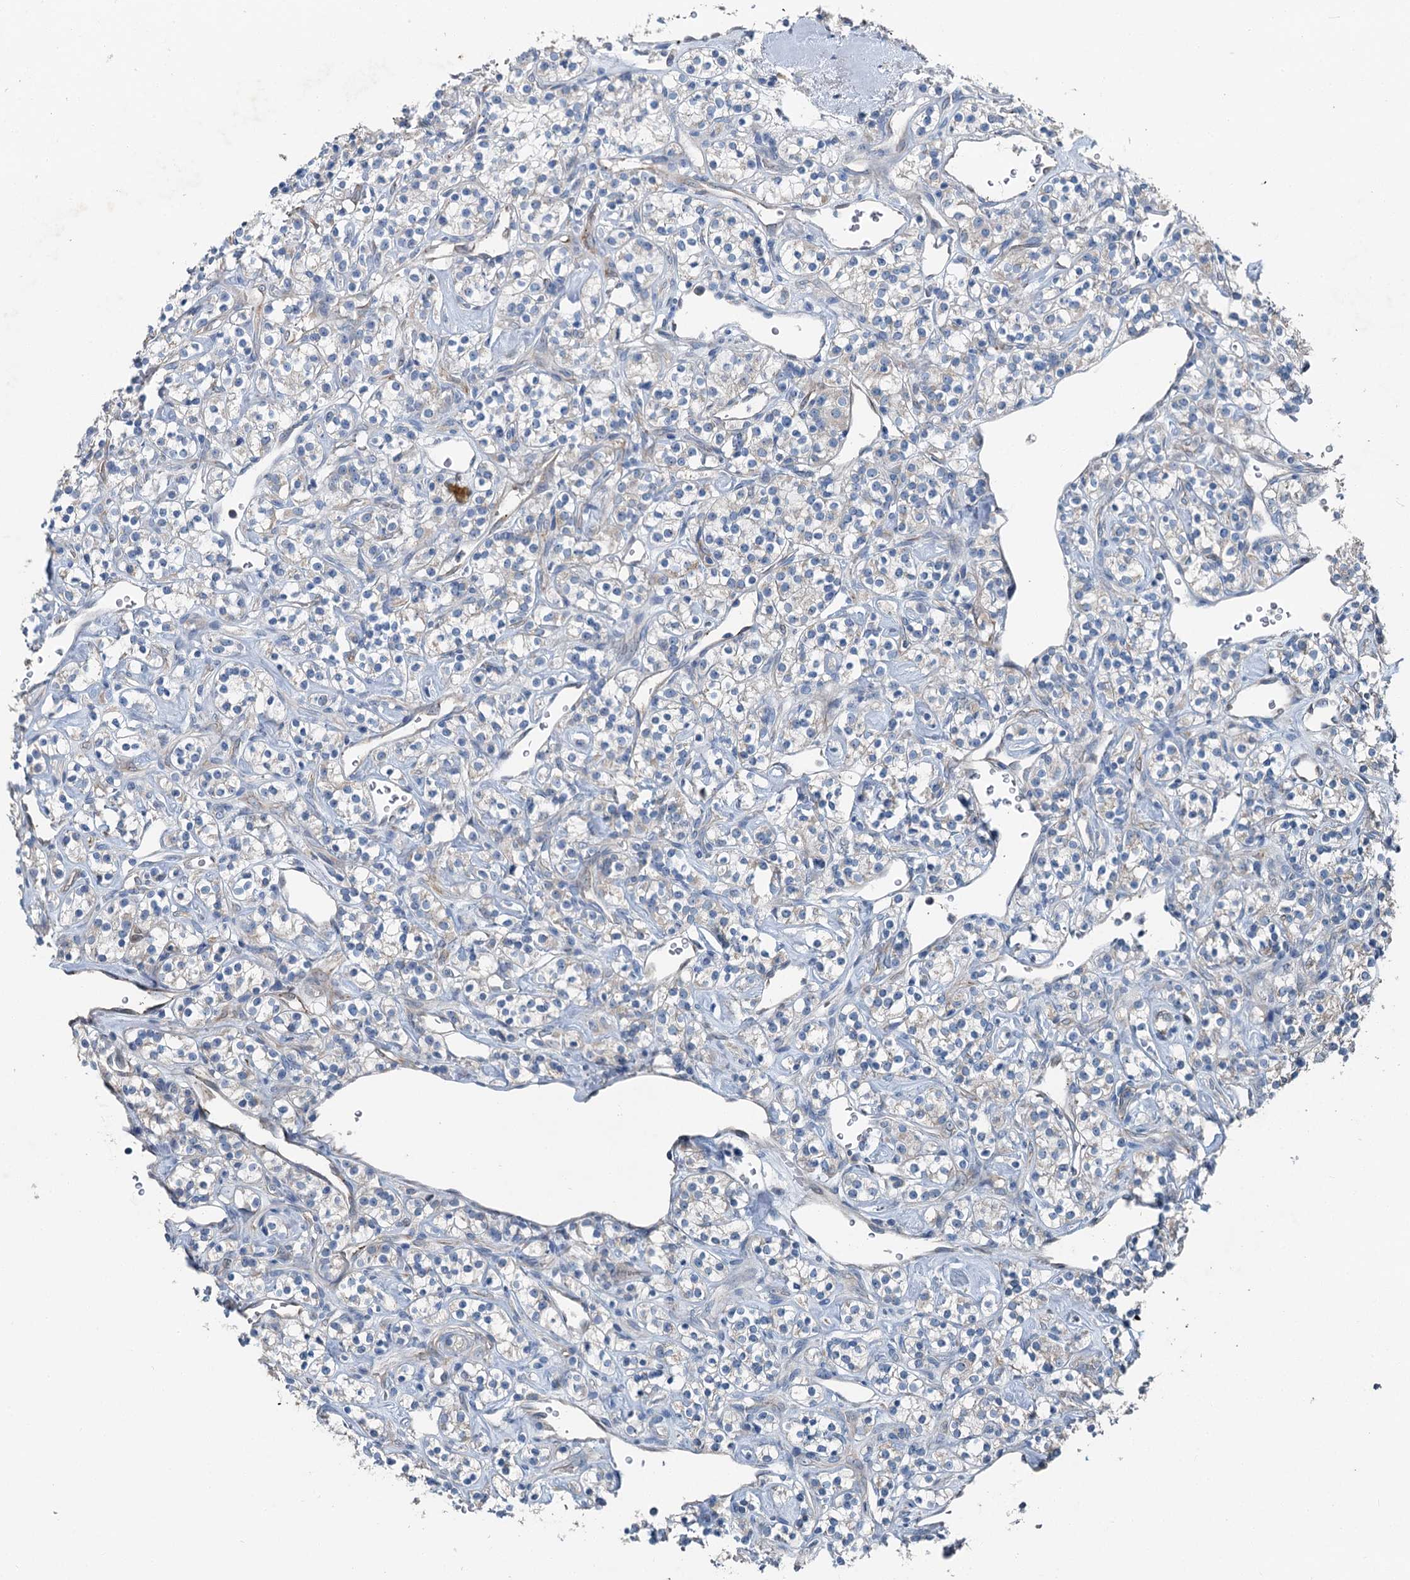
{"staining": {"intensity": "negative", "quantity": "none", "location": "none"}, "tissue": "renal cancer", "cell_type": "Tumor cells", "image_type": "cancer", "snomed": [{"axis": "morphology", "description": "Adenocarcinoma, NOS"}, {"axis": "topography", "description": "Kidney"}], "caption": "This is an immunohistochemistry (IHC) image of adenocarcinoma (renal). There is no positivity in tumor cells.", "gene": "C6orf120", "patient": {"sex": "male", "age": 77}}